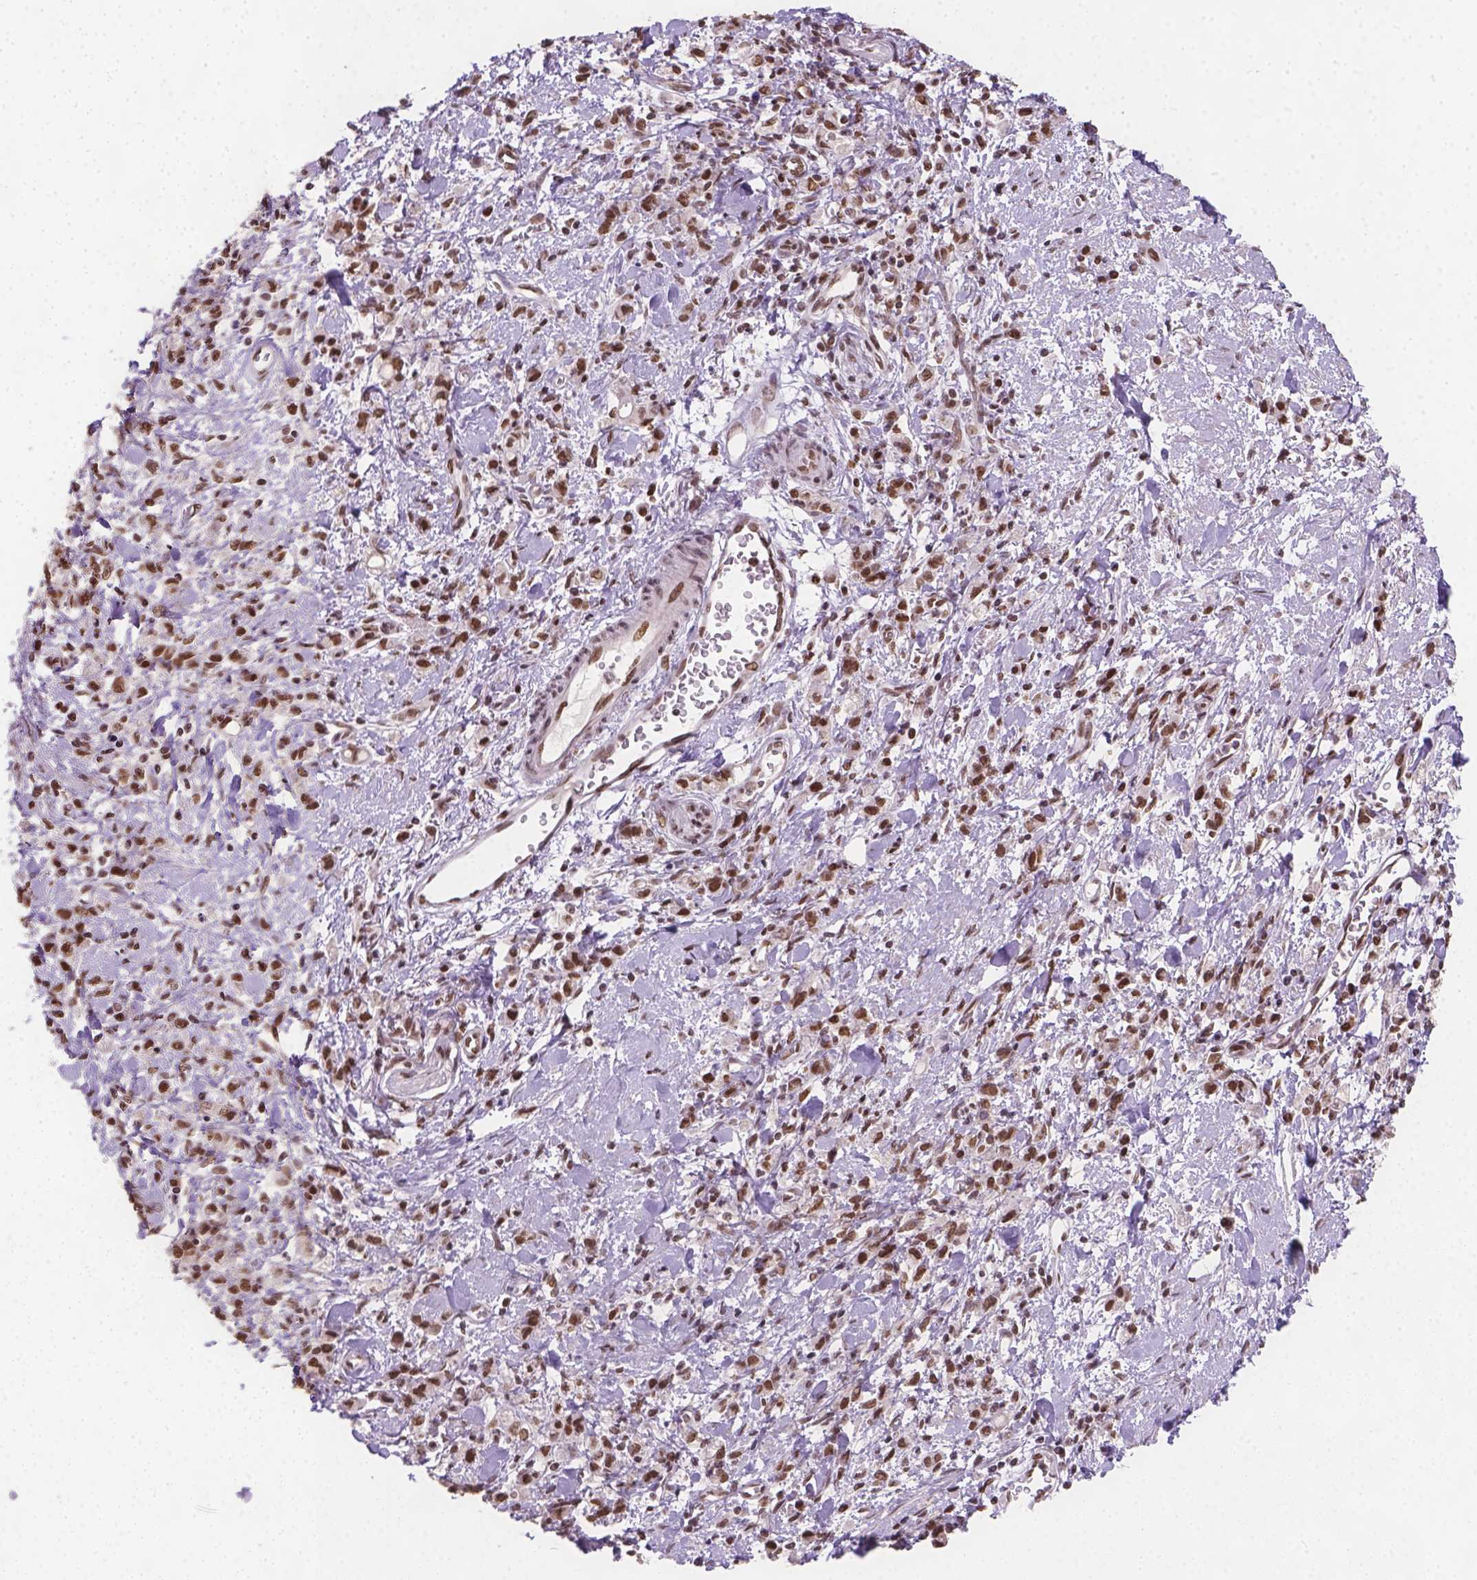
{"staining": {"intensity": "strong", "quantity": ">75%", "location": "nuclear"}, "tissue": "stomach cancer", "cell_type": "Tumor cells", "image_type": "cancer", "snomed": [{"axis": "morphology", "description": "Adenocarcinoma, NOS"}, {"axis": "topography", "description": "Stomach"}], "caption": "Immunohistochemical staining of stomach adenocarcinoma demonstrates high levels of strong nuclear protein positivity in about >75% of tumor cells.", "gene": "FANCE", "patient": {"sex": "male", "age": 77}}